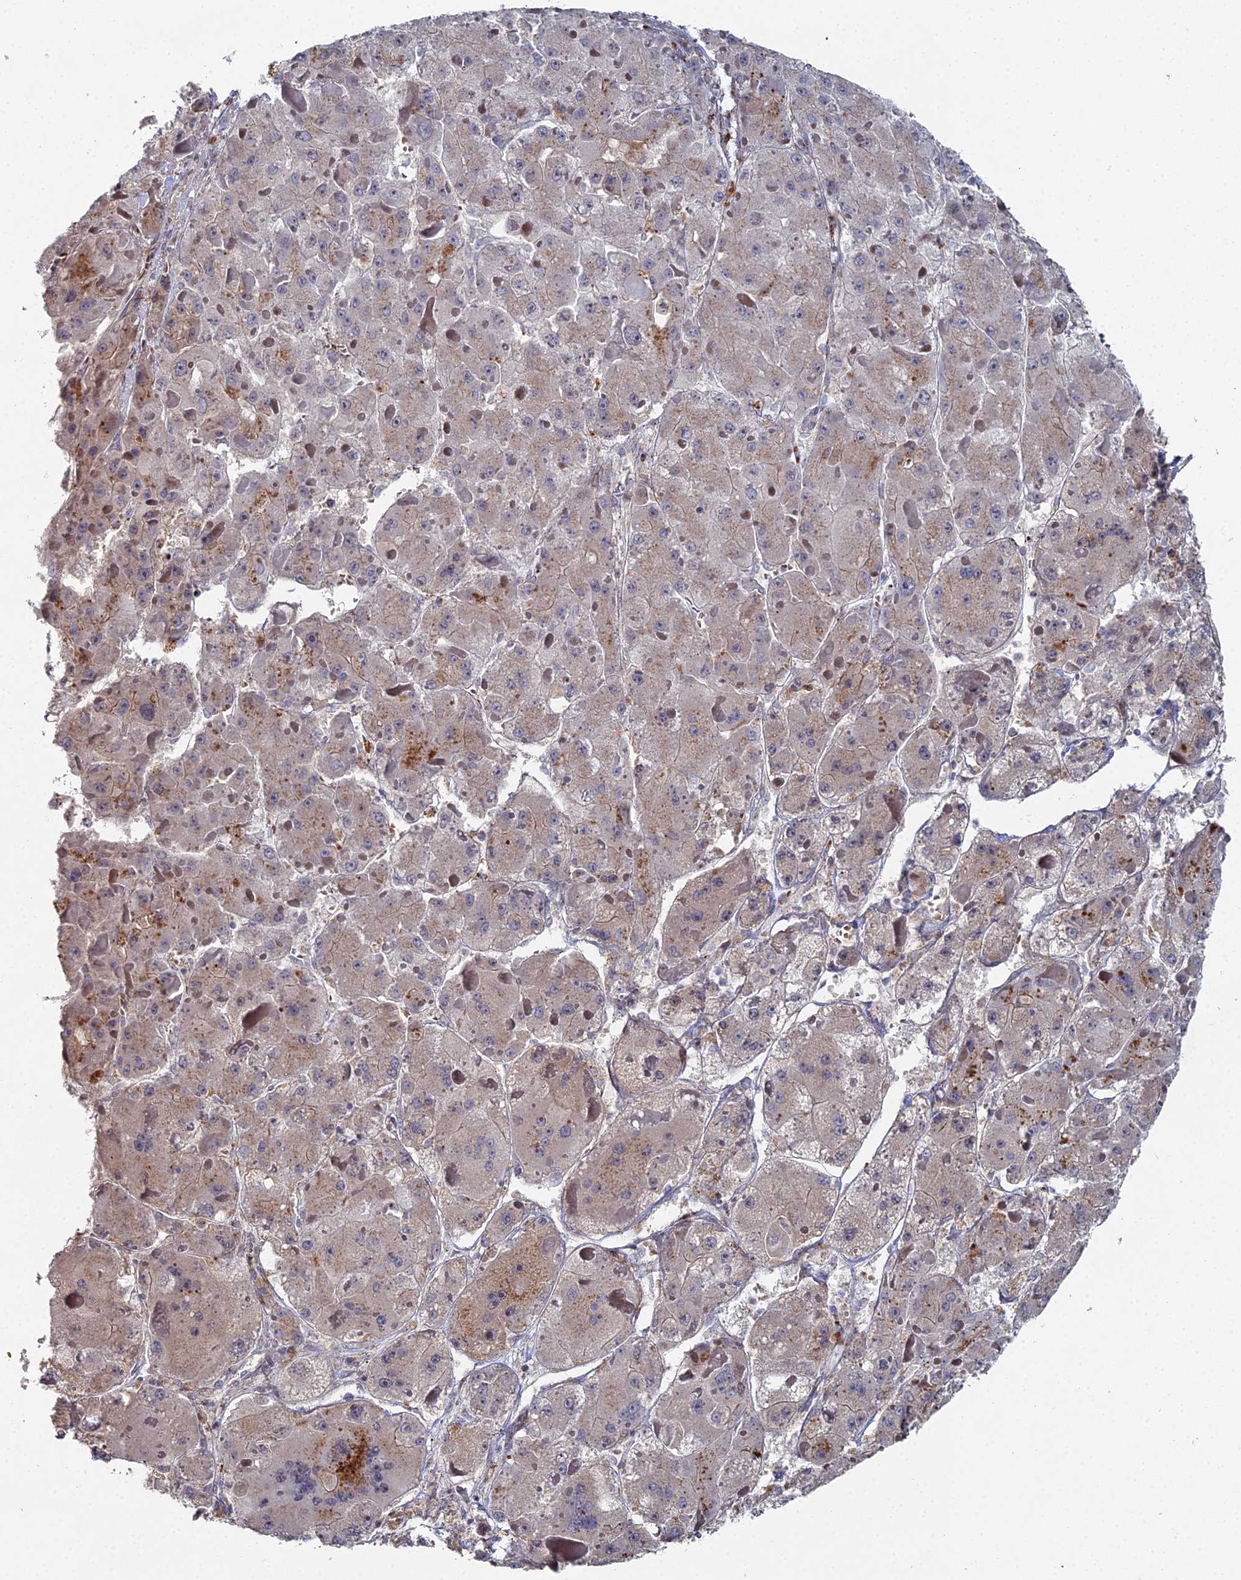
{"staining": {"intensity": "weak", "quantity": "<25%", "location": "cytoplasmic/membranous"}, "tissue": "liver cancer", "cell_type": "Tumor cells", "image_type": "cancer", "snomed": [{"axis": "morphology", "description": "Carcinoma, Hepatocellular, NOS"}, {"axis": "topography", "description": "Liver"}], "caption": "Liver cancer (hepatocellular carcinoma) was stained to show a protein in brown. There is no significant staining in tumor cells. (DAB (3,3'-diaminobenzidine) immunohistochemistry visualized using brightfield microscopy, high magnification).", "gene": "SGMS1", "patient": {"sex": "female", "age": 73}}